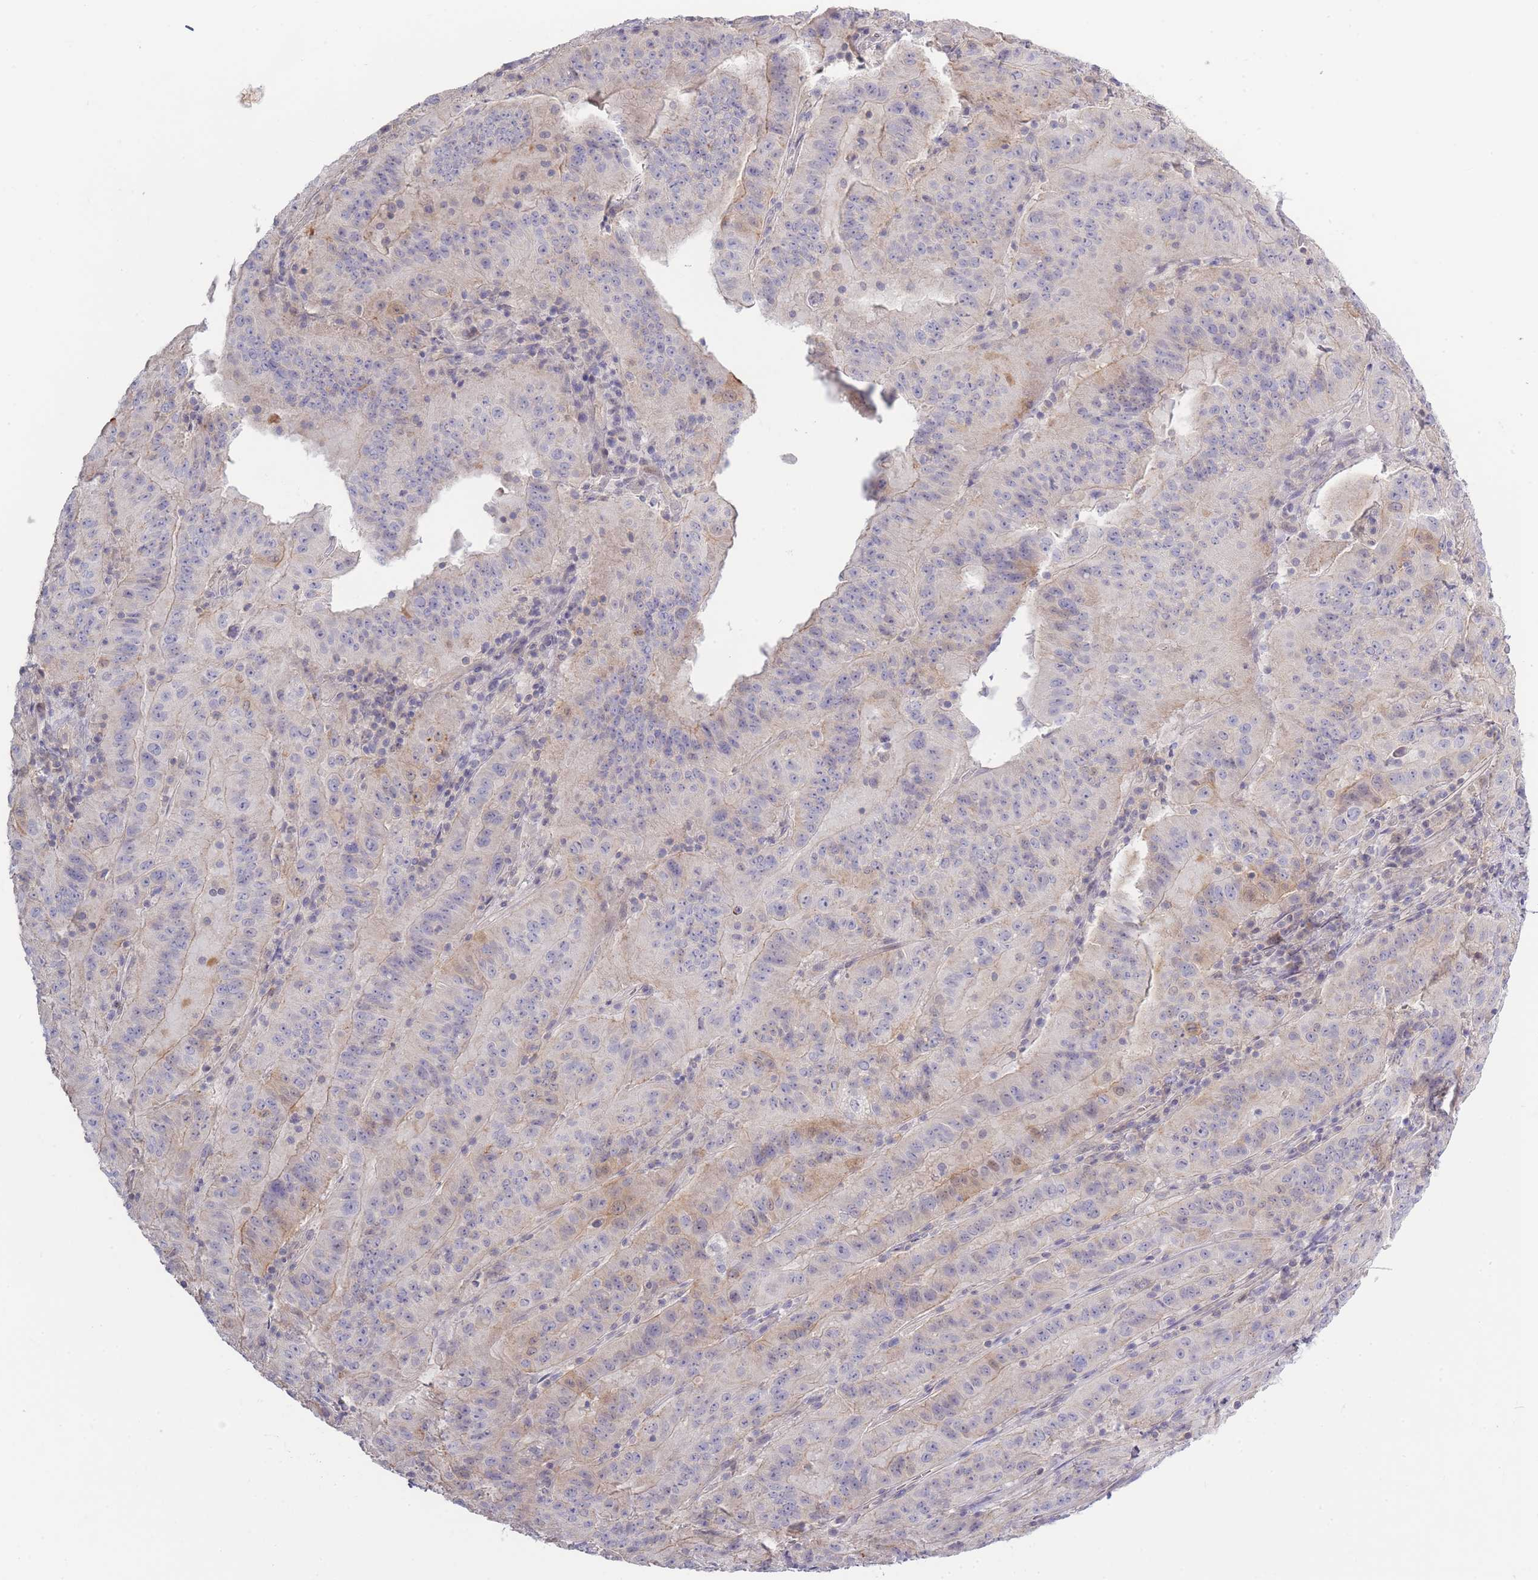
{"staining": {"intensity": "weak", "quantity": "<25%", "location": "cytoplasmic/membranous"}, "tissue": "pancreatic cancer", "cell_type": "Tumor cells", "image_type": "cancer", "snomed": [{"axis": "morphology", "description": "Adenocarcinoma, NOS"}, {"axis": "topography", "description": "Pancreas"}], "caption": "An immunohistochemistry image of pancreatic cancer is shown. There is no staining in tumor cells of pancreatic cancer.", "gene": "SPHKAP", "patient": {"sex": "male", "age": 63}}